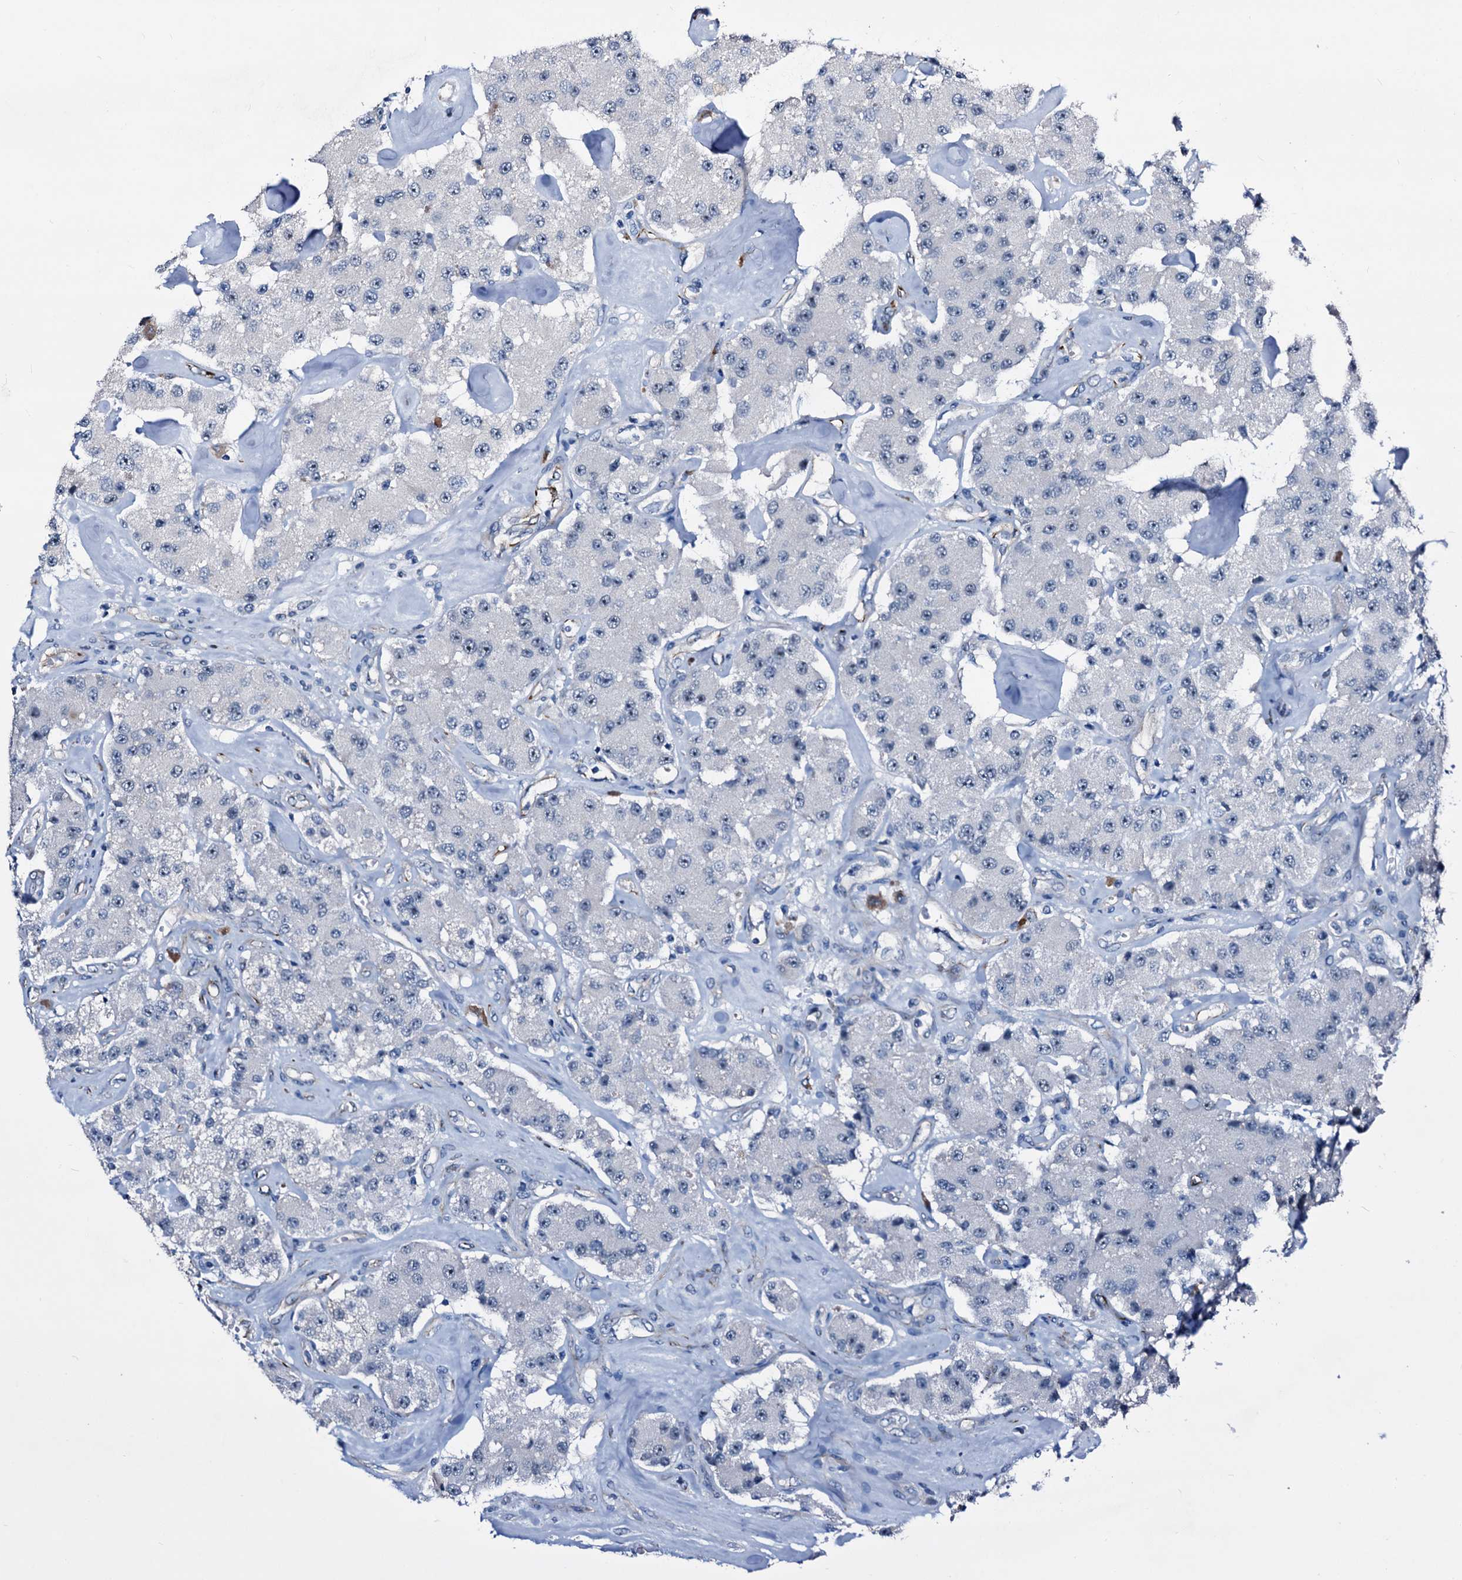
{"staining": {"intensity": "negative", "quantity": "none", "location": "none"}, "tissue": "carcinoid", "cell_type": "Tumor cells", "image_type": "cancer", "snomed": [{"axis": "morphology", "description": "Carcinoid, malignant, NOS"}, {"axis": "topography", "description": "Pancreas"}], "caption": "An immunohistochemistry (IHC) histopathology image of malignant carcinoid is shown. There is no staining in tumor cells of malignant carcinoid.", "gene": "EMG1", "patient": {"sex": "male", "age": 41}}